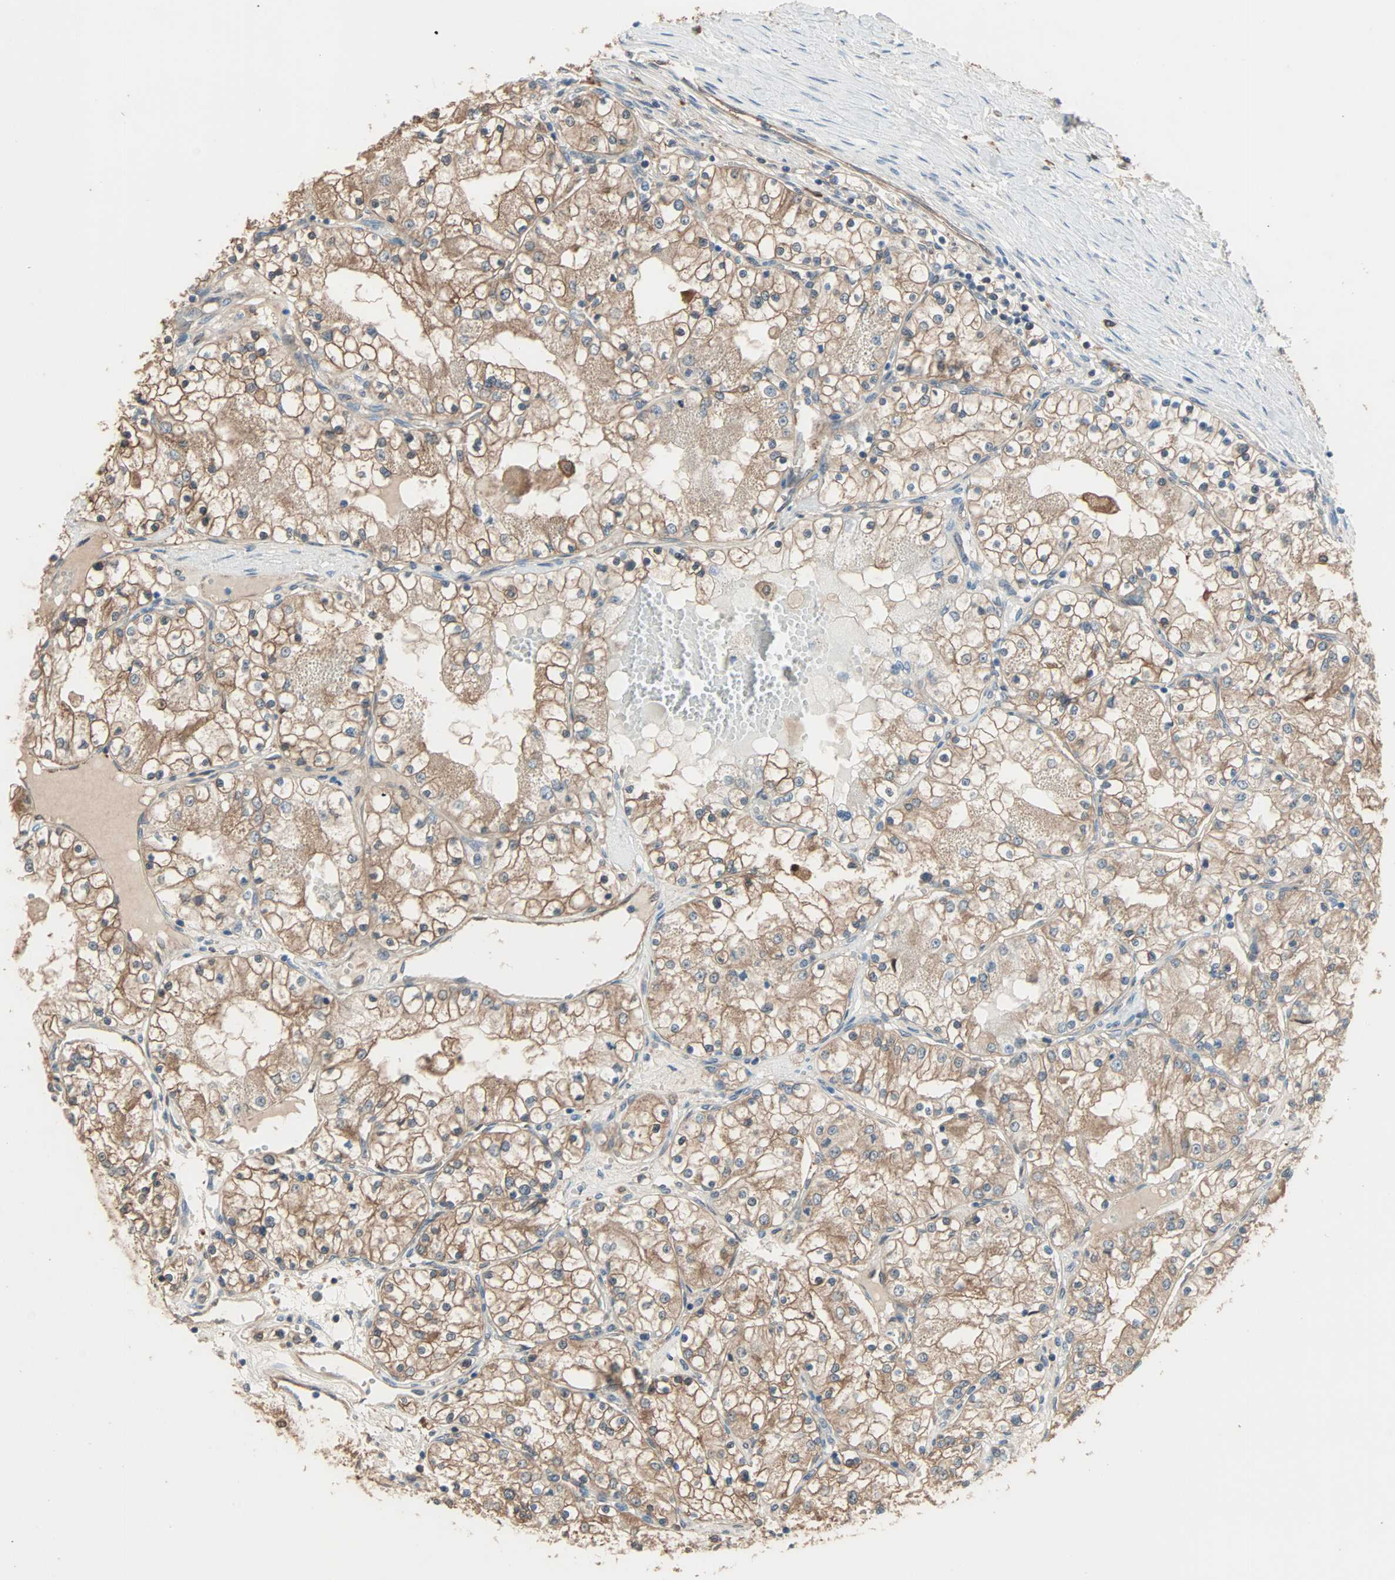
{"staining": {"intensity": "moderate", "quantity": ">75%", "location": "cytoplasmic/membranous"}, "tissue": "renal cancer", "cell_type": "Tumor cells", "image_type": "cancer", "snomed": [{"axis": "morphology", "description": "Adenocarcinoma, NOS"}, {"axis": "topography", "description": "Kidney"}], "caption": "DAB immunohistochemical staining of human adenocarcinoma (renal) demonstrates moderate cytoplasmic/membranous protein expression in approximately >75% of tumor cells.", "gene": "PRDX1", "patient": {"sex": "male", "age": 68}}